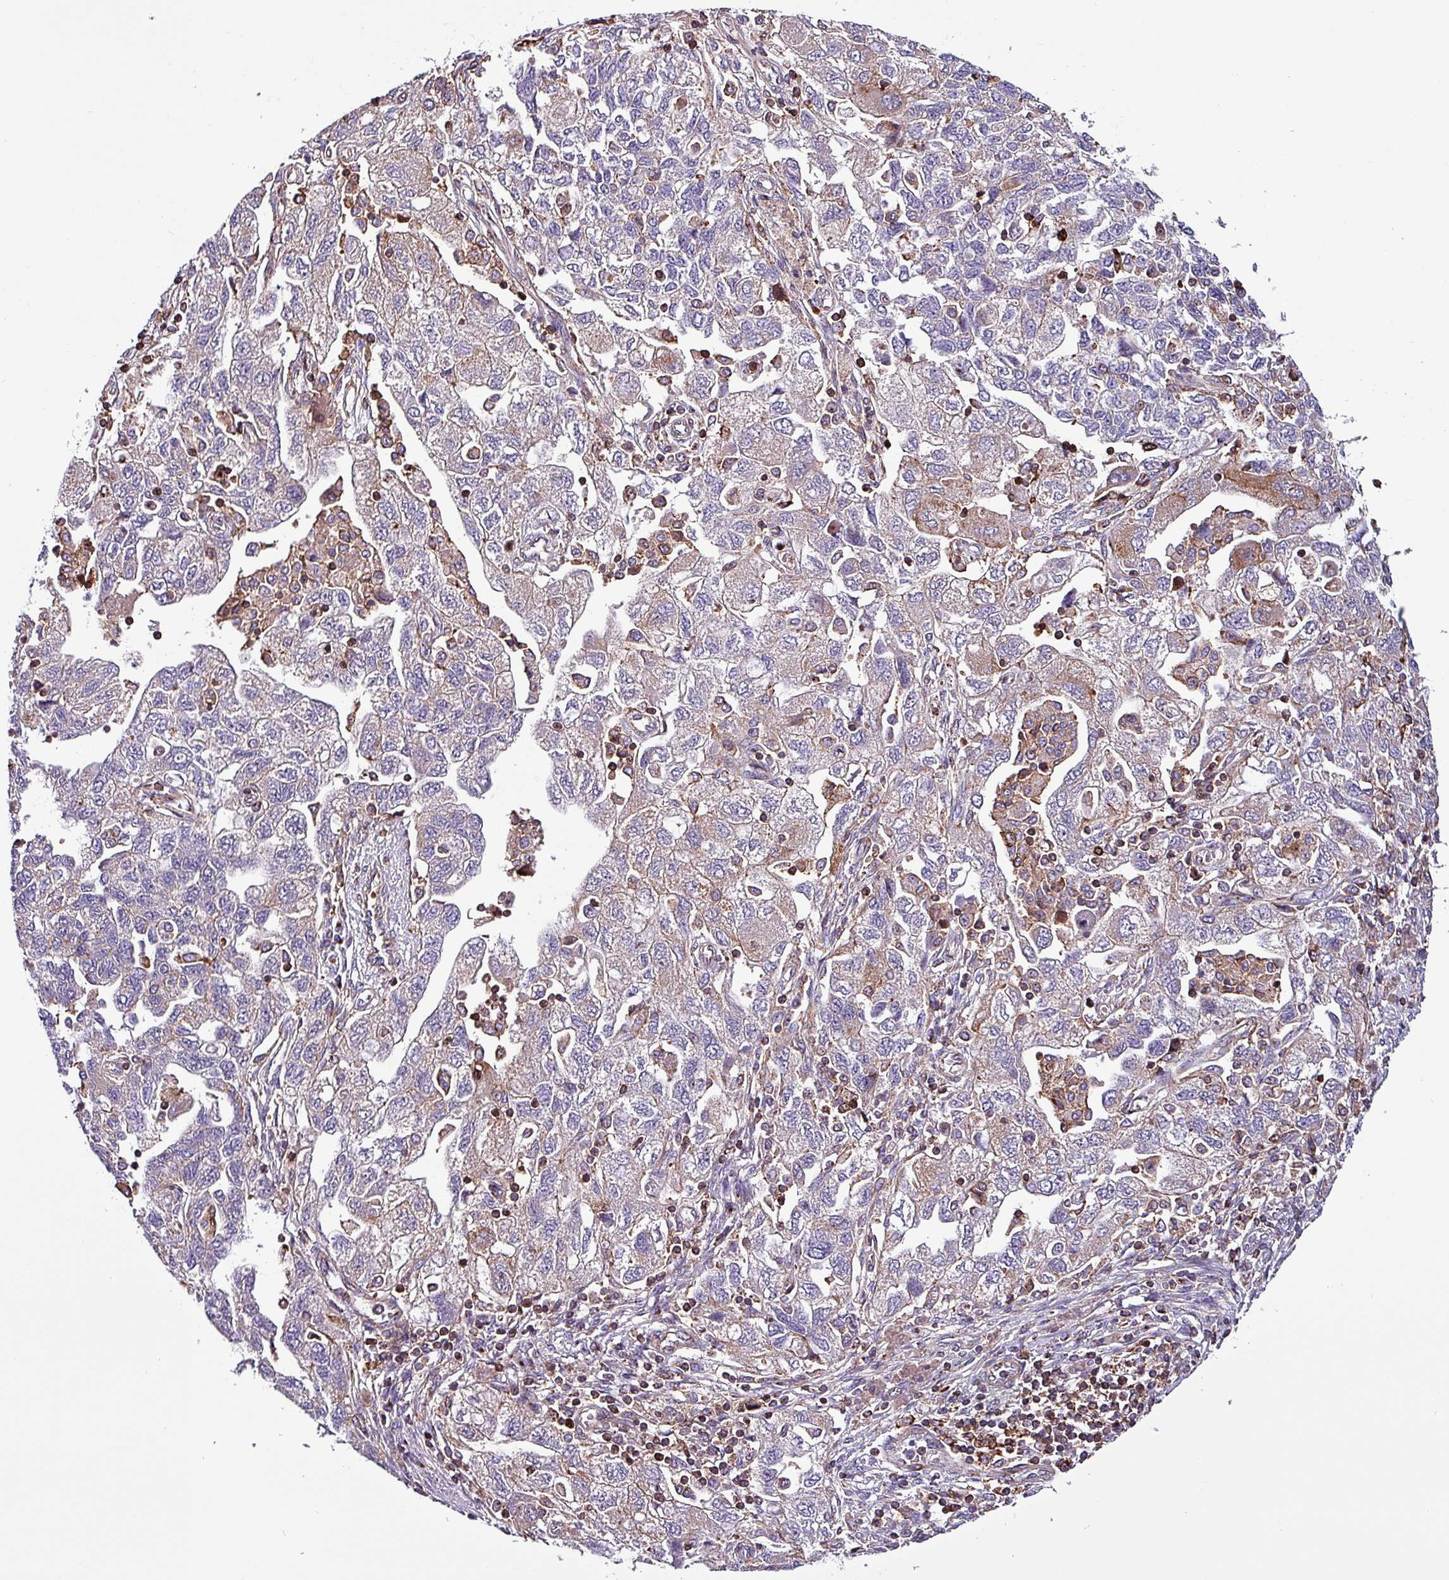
{"staining": {"intensity": "negative", "quantity": "none", "location": "none"}, "tissue": "ovarian cancer", "cell_type": "Tumor cells", "image_type": "cancer", "snomed": [{"axis": "morphology", "description": "Carcinoma, NOS"}, {"axis": "morphology", "description": "Cystadenocarcinoma, serous, NOS"}, {"axis": "topography", "description": "Ovary"}], "caption": "The image displays no staining of tumor cells in carcinoma (ovarian). (Stains: DAB (3,3'-diaminobenzidine) IHC with hematoxylin counter stain, Microscopy: brightfield microscopy at high magnification).", "gene": "VAMP4", "patient": {"sex": "female", "age": 69}}